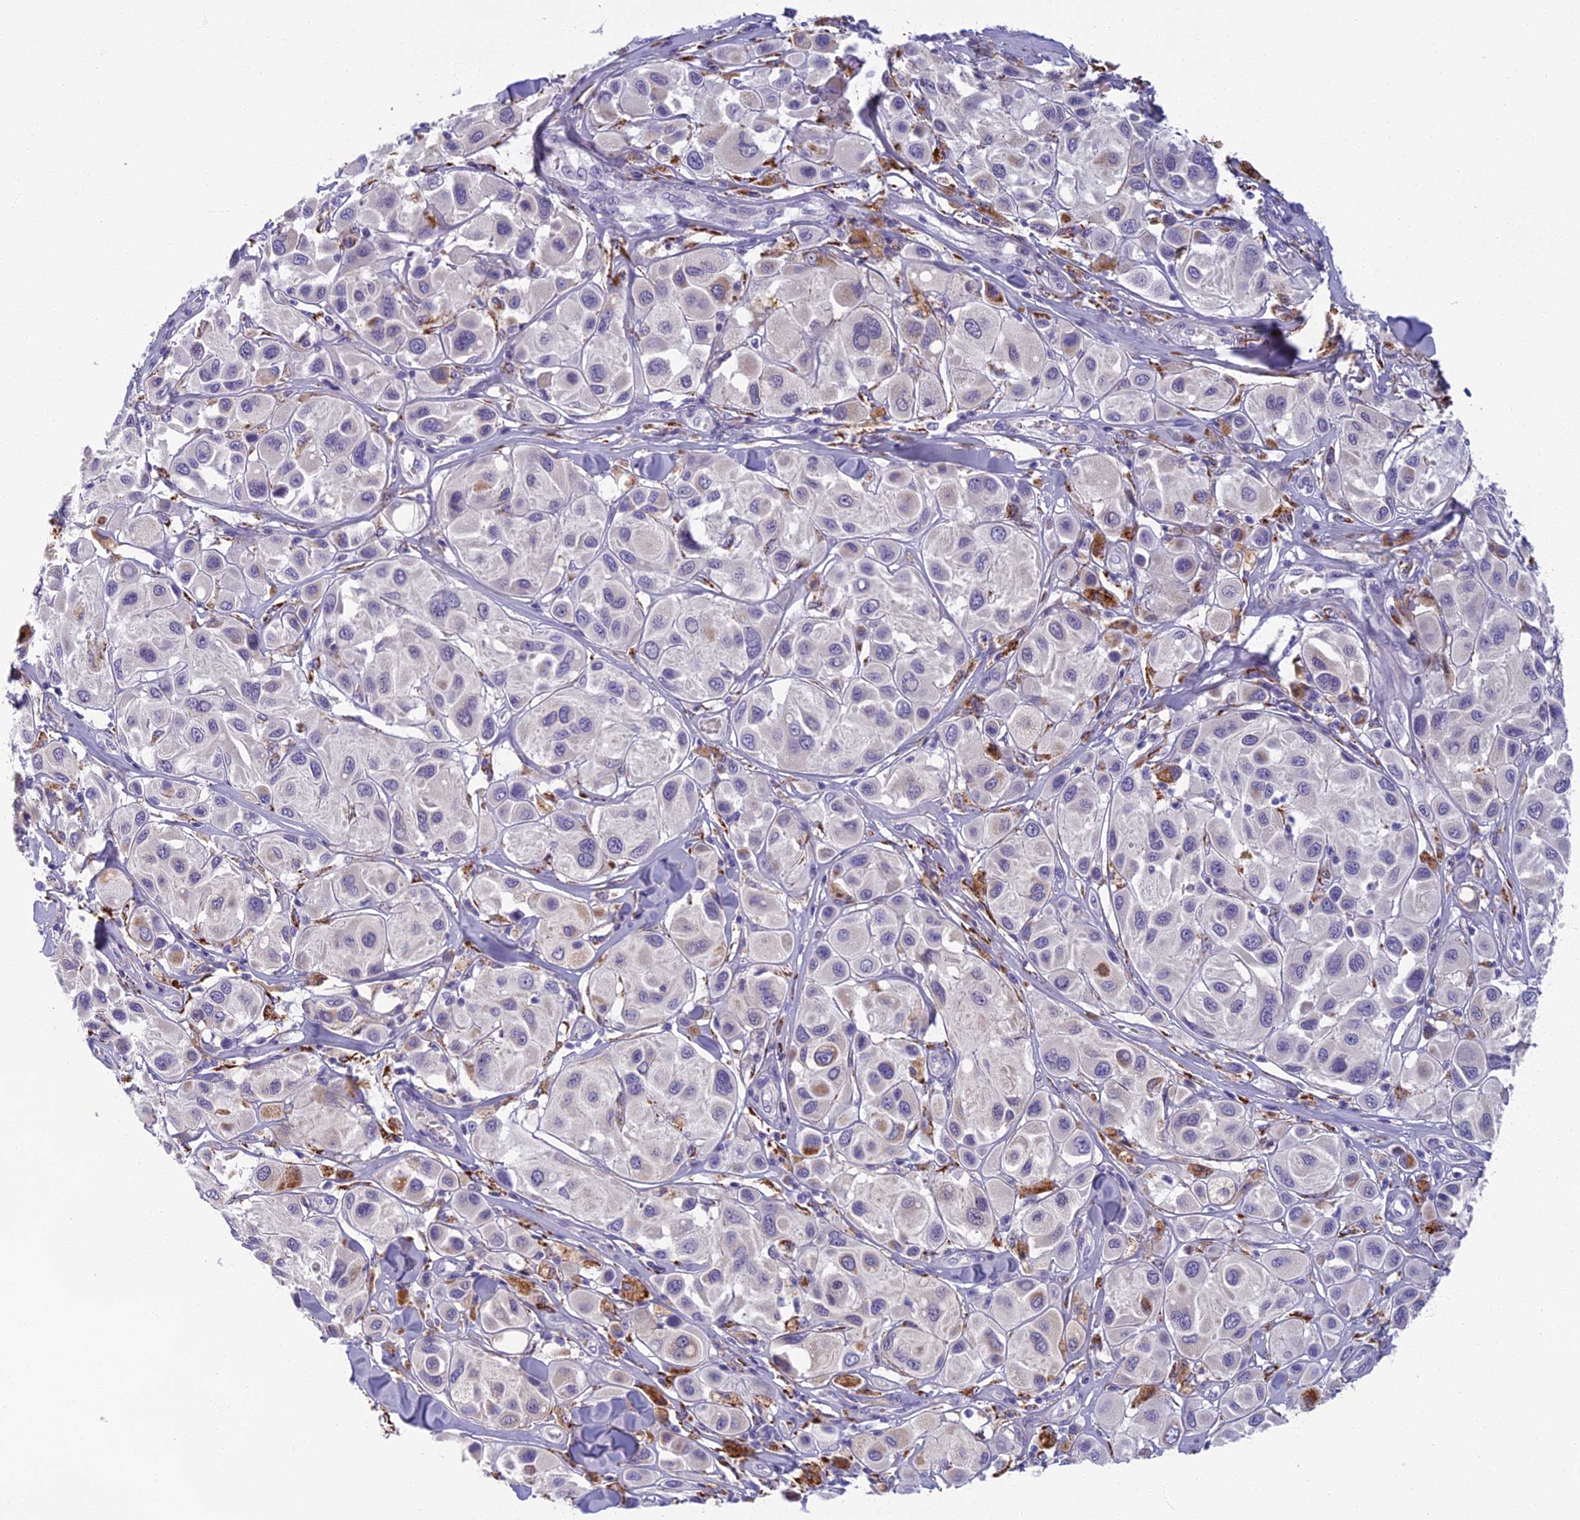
{"staining": {"intensity": "negative", "quantity": "none", "location": "none"}, "tissue": "melanoma", "cell_type": "Tumor cells", "image_type": "cancer", "snomed": [{"axis": "morphology", "description": "Malignant melanoma, Metastatic site"}, {"axis": "topography", "description": "Skin"}], "caption": "A histopathology image of human melanoma is negative for staining in tumor cells. Nuclei are stained in blue.", "gene": "SEMA7A", "patient": {"sex": "male", "age": 41}}